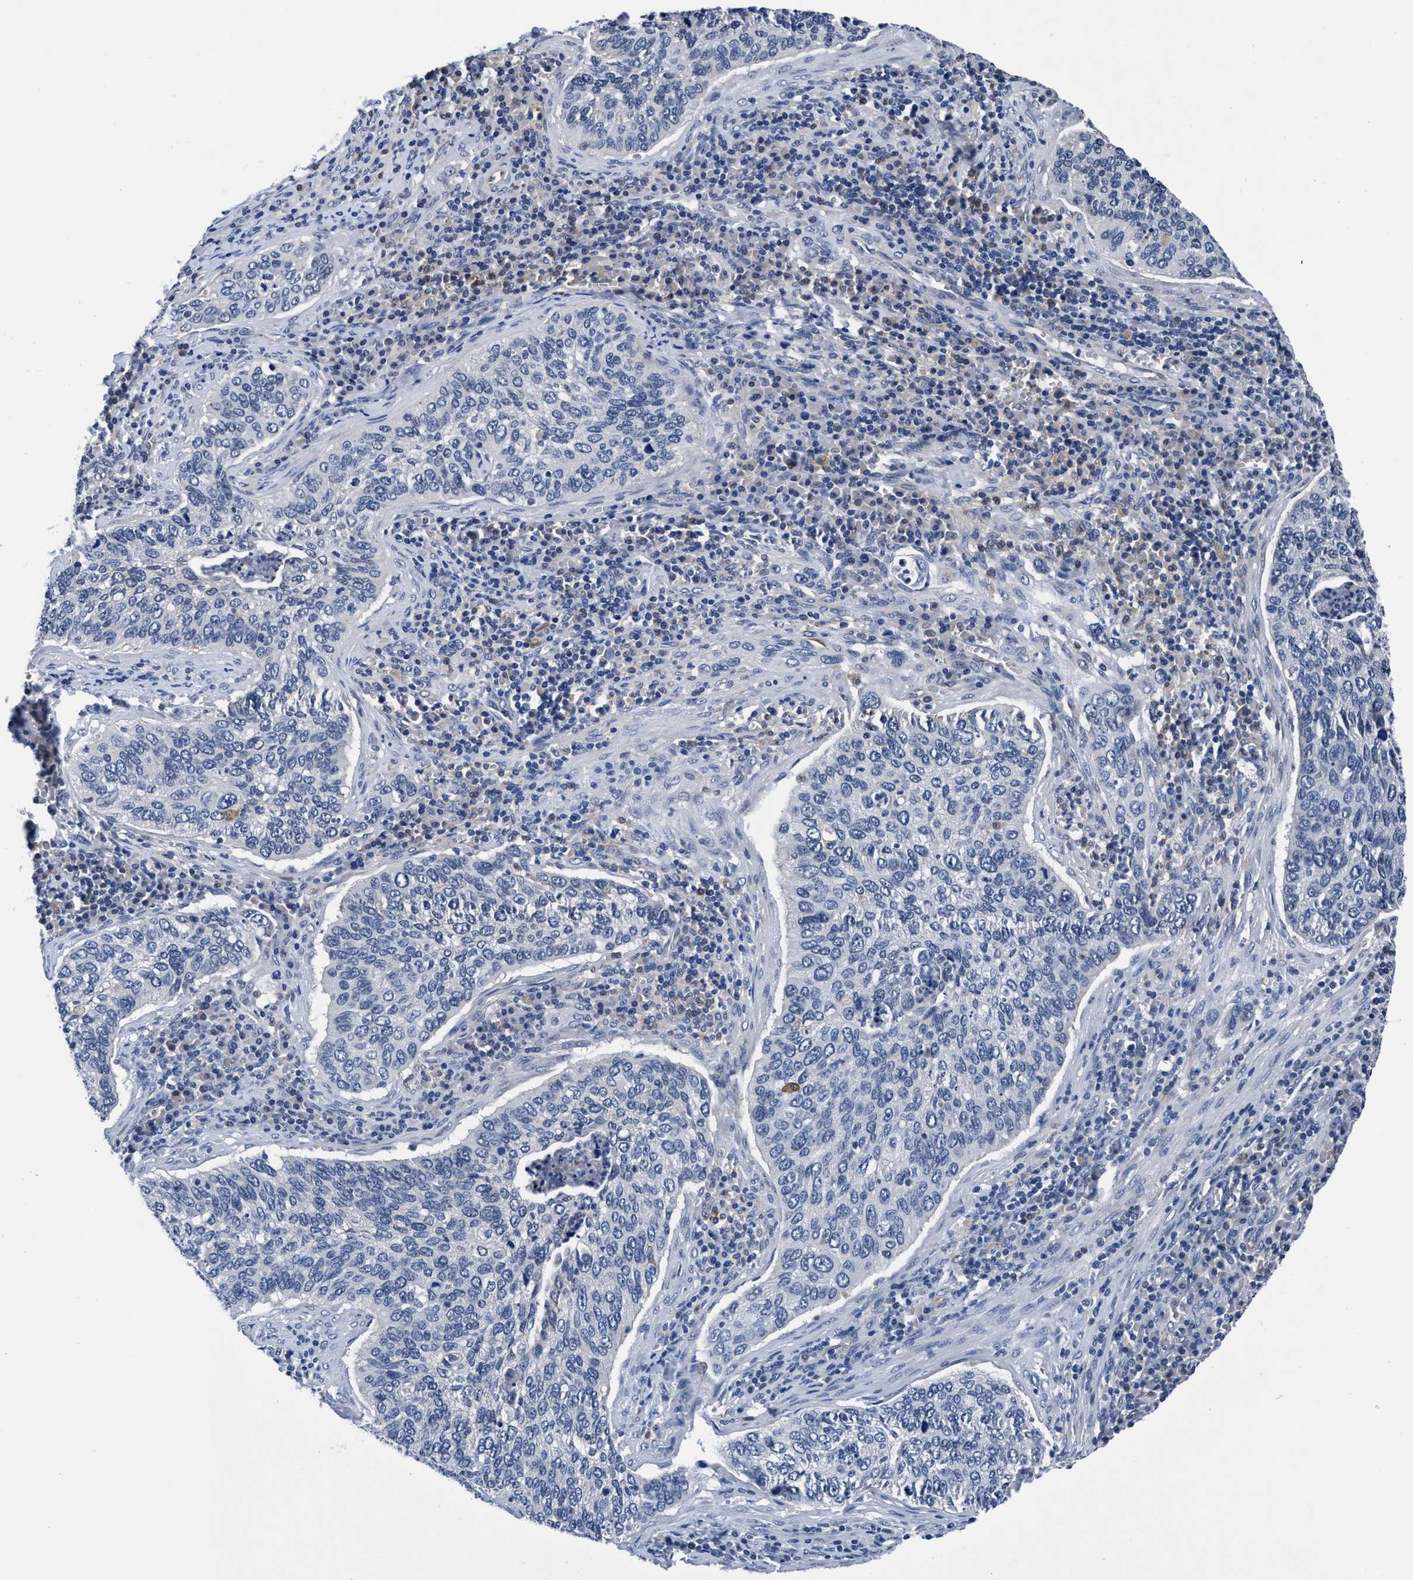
{"staining": {"intensity": "negative", "quantity": "none", "location": "none"}, "tissue": "cervical cancer", "cell_type": "Tumor cells", "image_type": "cancer", "snomed": [{"axis": "morphology", "description": "Squamous cell carcinoma, NOS"}, {"axis": "topography", "description": "Cervix"}], "caption": "Tumor cells are negative for brown protein staining in cervical cancer.", "gene": "TMEM94", "patient": {"sex": "female", "age": 53}}